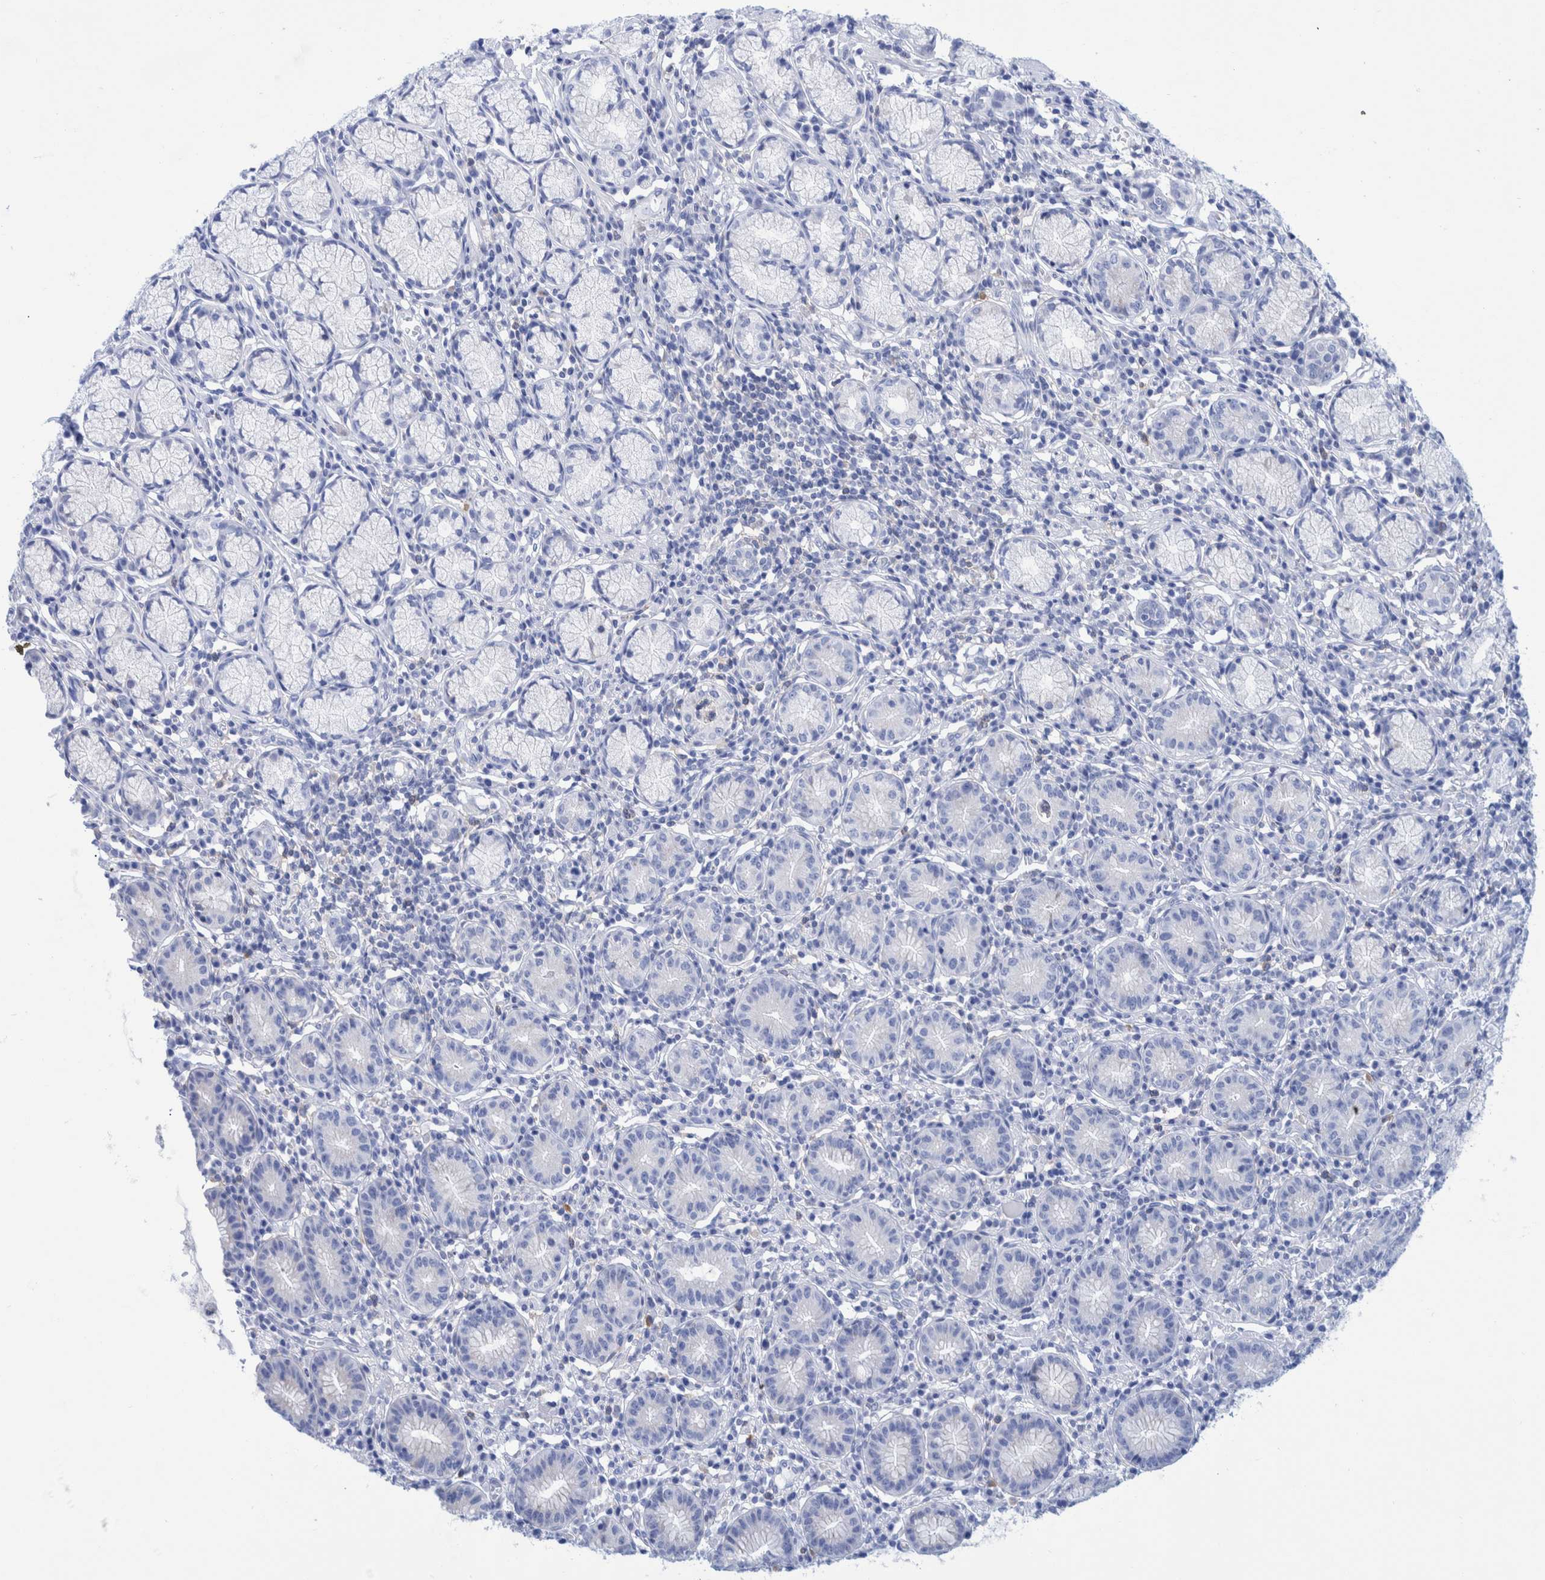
{"staining": {"intensity": "negative", "quantity": "none", "location": "none"}, "tissue": "stomach", "cell_type": "Glandular cells", "image_type": "normal", "snomed": [{"axis": "morphology", "description": "Normal tissue, NOS"}, {"axis": "topography", "description": "Stomach"}], "caption": "Immunohistochemistry histopathology image of benign stomach: human stomach stained with DAB shows no significant protein staining in glandular cells. (Brightfield microscopy of DAB (3,3'-diaminobenzidine) immunohistochemistry at high magnification).", "gene": "KRT14", "patient": {"sex": "male", "age": 55}}